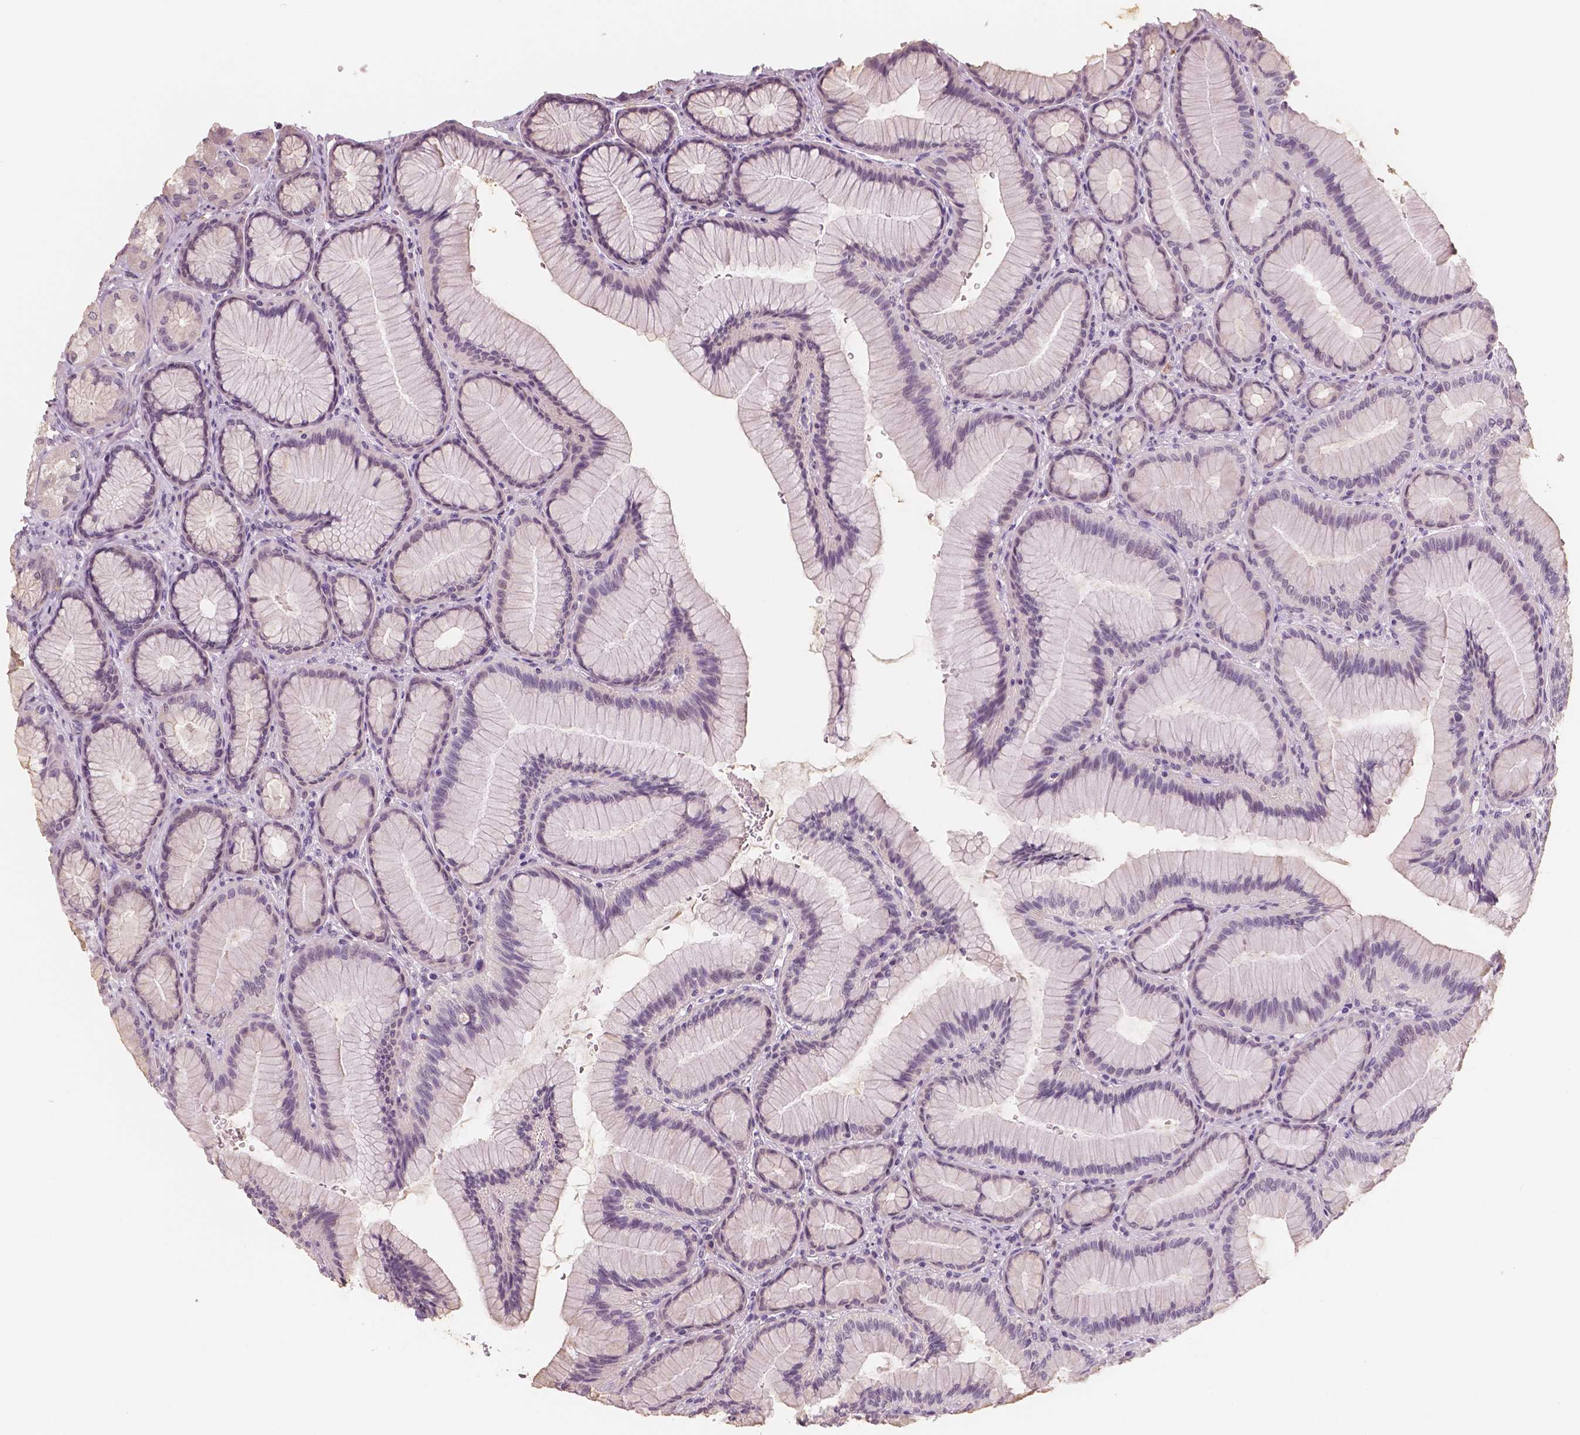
{"staining": {"intensity": "negative", "quantity": "none", "location": "none"}, "tissue": "stomach", "cell_type": "Glandular cells", "image_type": "normal", "snomed": [{"axis": "morphology", "description": "Normal tissue, NOS"}, {"axis": "morphology", "description": "Adenocarcinoma, NOS"}, {"axis": "morphology", "description": "Adenocarcinoma, High grade"}, {"axis": "topography", "description": "Stomach, upper"}, {"axis": "topography", "description": "Stomach"}], "caption": "This is a photomicrograph of IHC staining of benign stomach, which shows no expression in glandular cells. The staining was performed using DAB (3,3'-diaminobenzidine) to visualize the protein expression in brown, while the nuclei were stained in blue with hematoxylin (Magnification: 20x).", "gene": "KIT", "patient": {"sex": "female", "age": 65}}